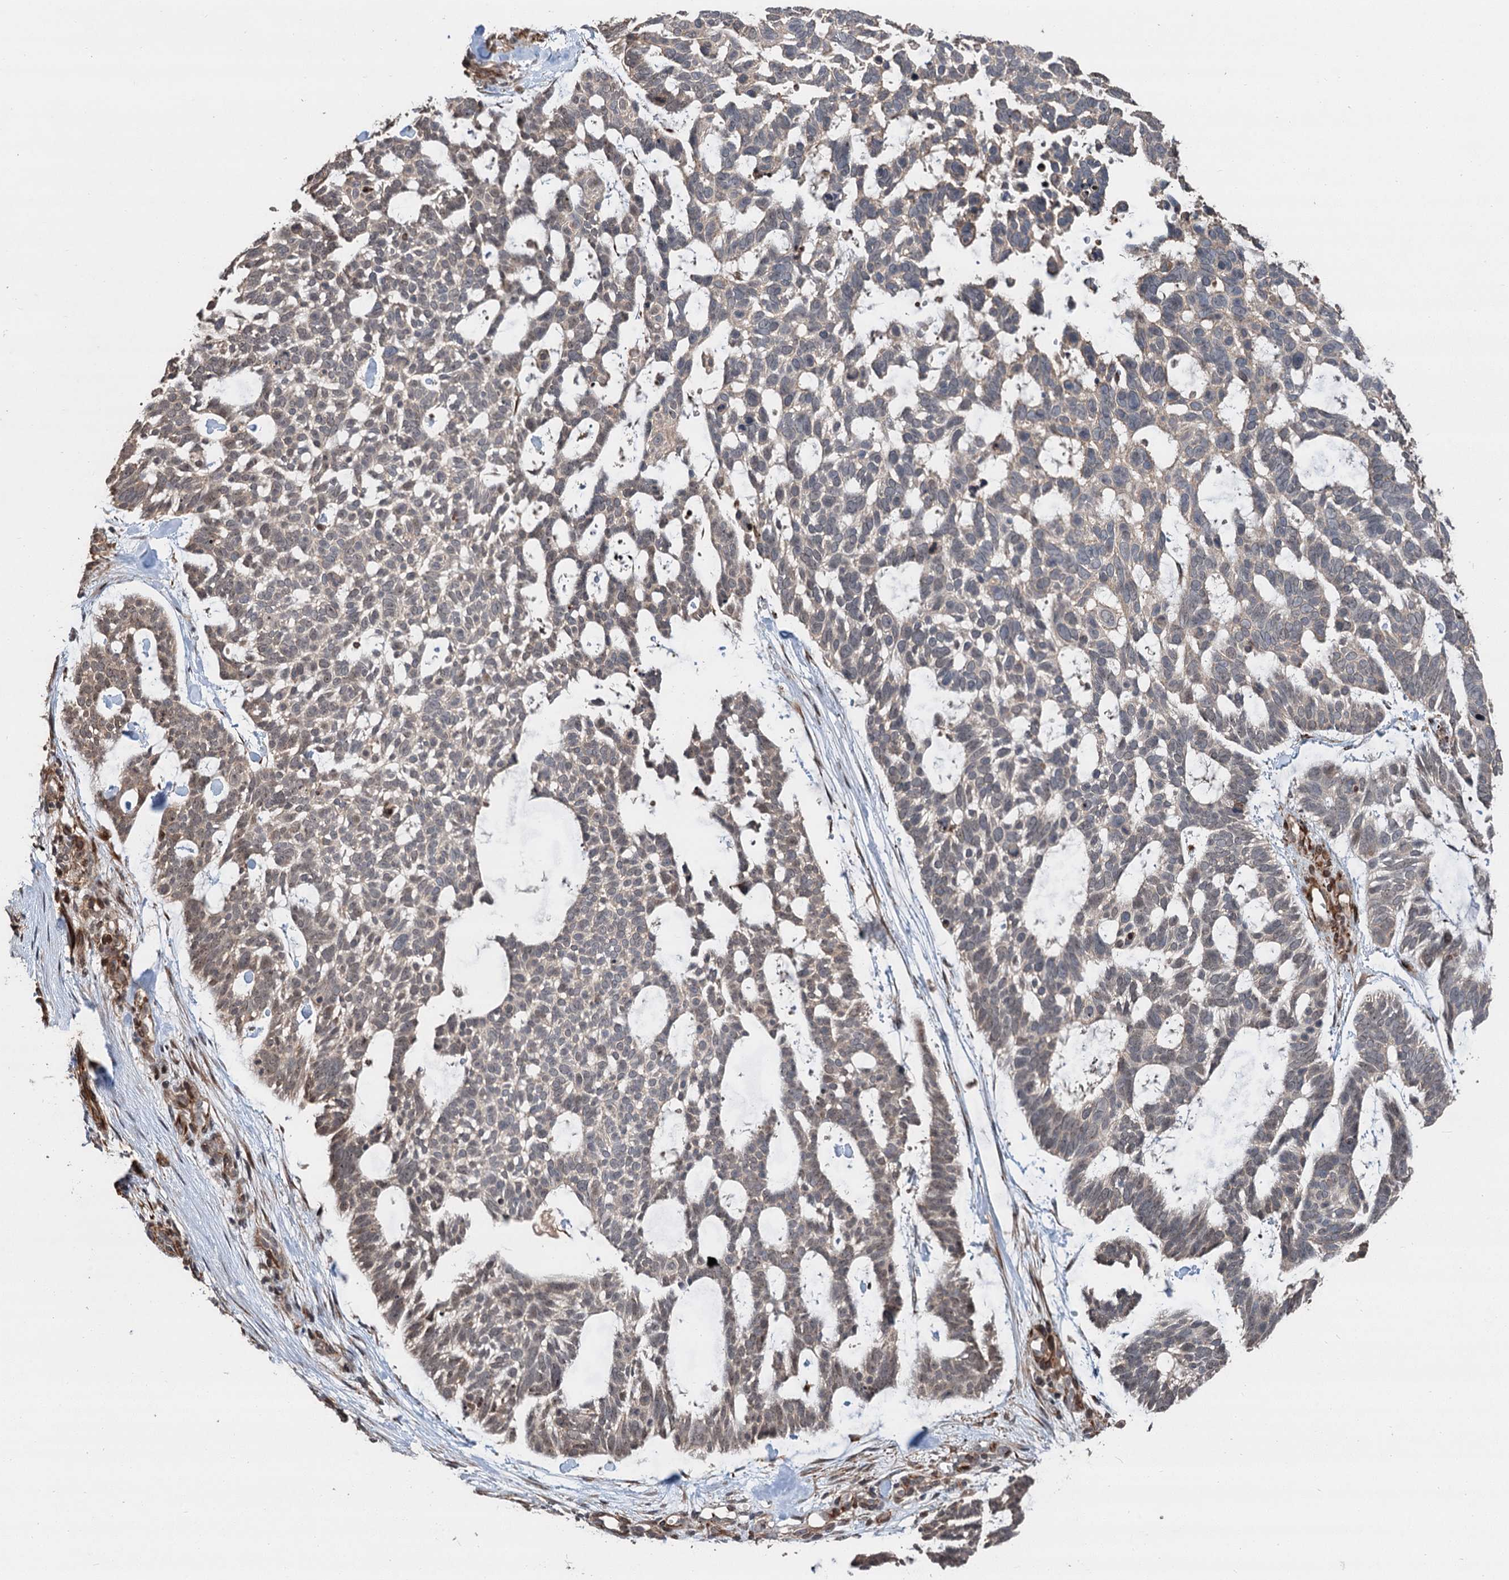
{"staining": {"intensity": "weak", "quantity": "<25%", "location": "cytoplasmic/membranous"}, "tissue": "skin cancer", "cell_type": "Tumor cells", "image_type": "cancer", "snomed": [{"axis": "morphology", "description": "Basal cell carcinoma"}, {"axis": "topography", "description": "Skin"}], "caption": "High magnification brightfield microscopy of skin cancer (basal cell carcinoma) stained with DAB (brown) and counterstained with hematoxylin (blue): tumor cells show no significant staining.", "gene": "TMA16", "patient": {"sex": "male", "age": 88}}